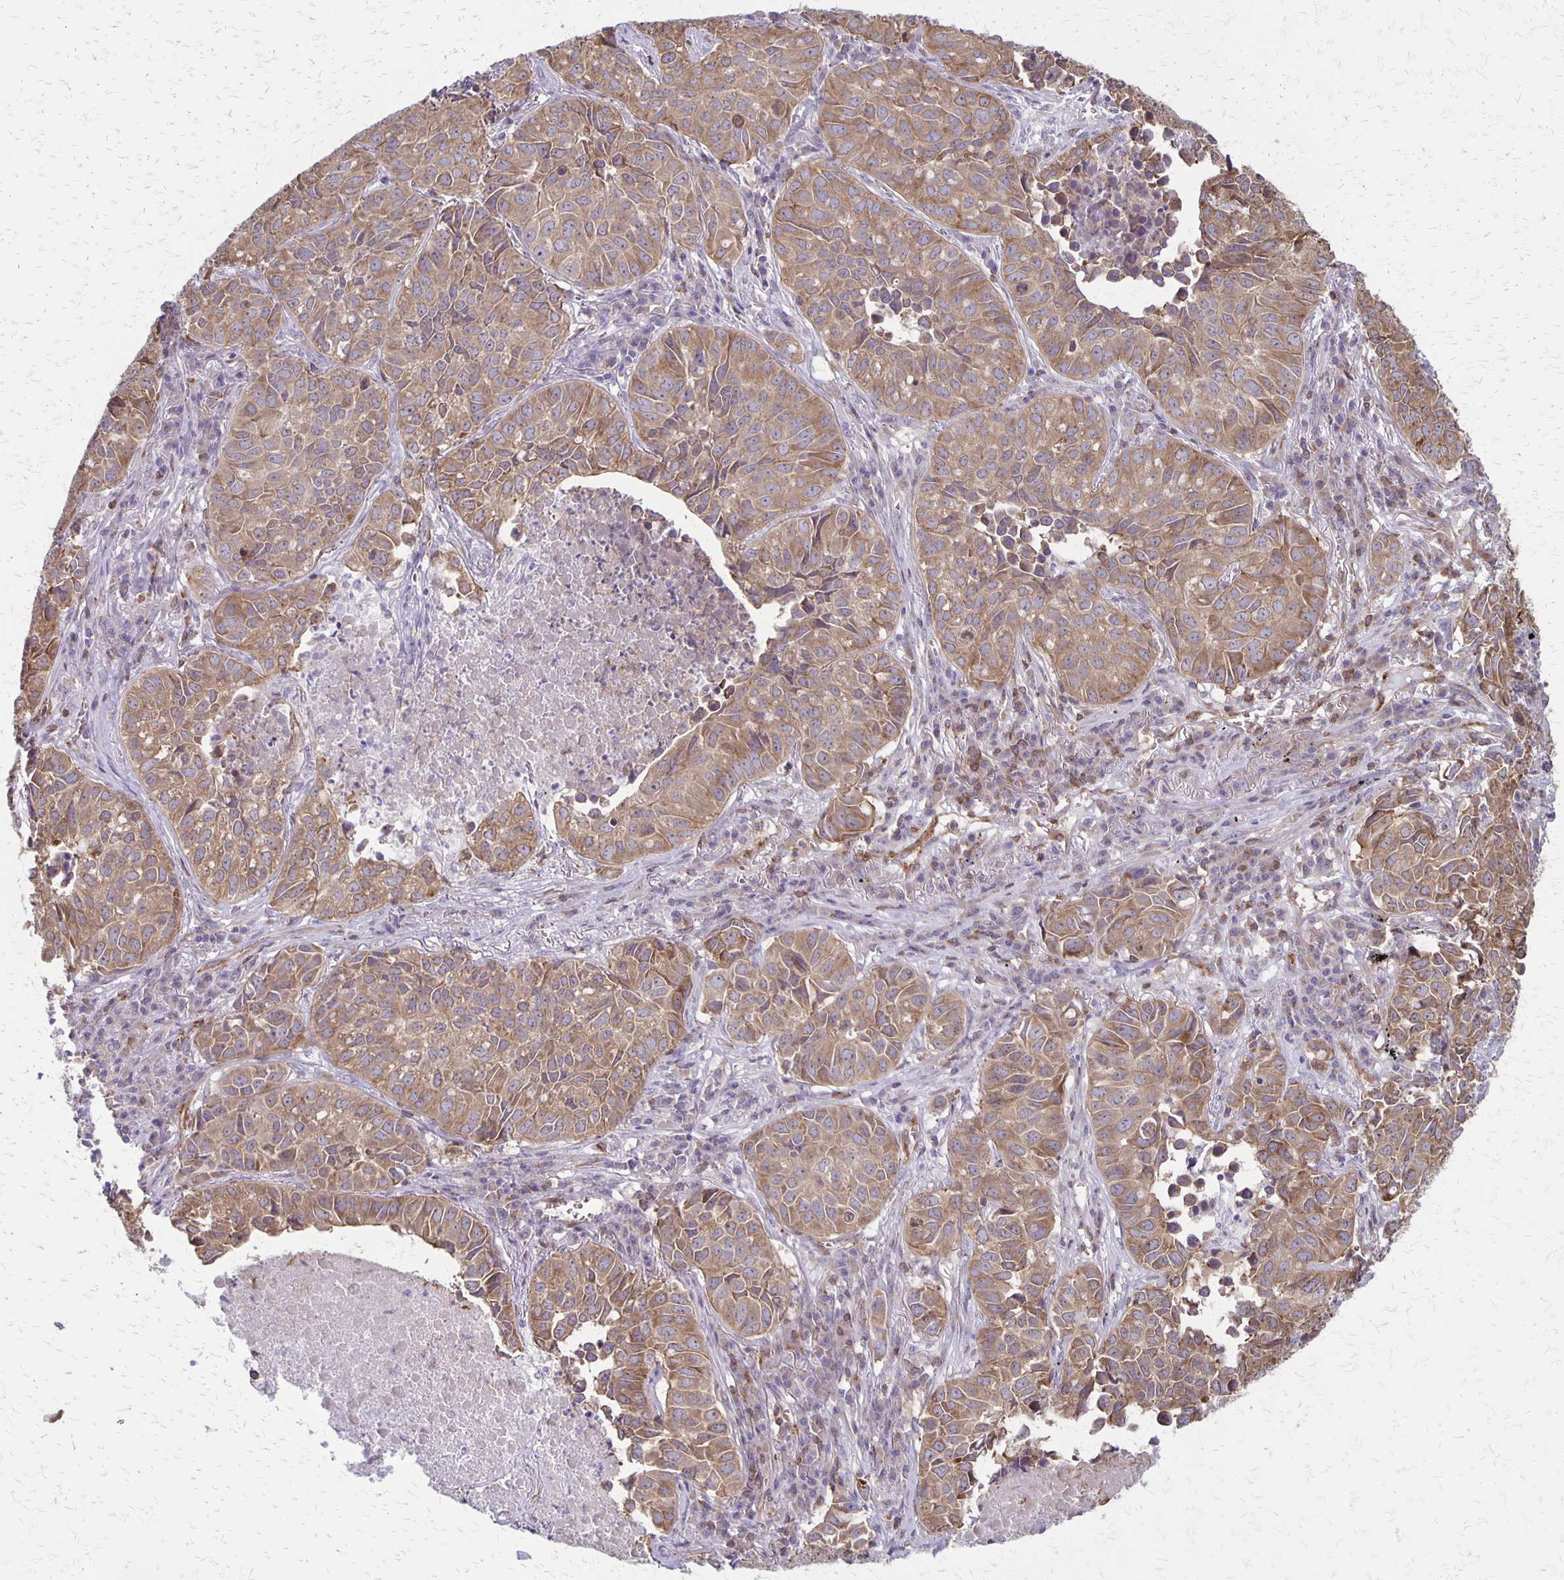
{"staining": {"intensity": "moderate", "quantity": ">75%", "location": "cytoplasmic/membranous"}, "tissue": "lung cancer", "cell_type": "Tumor cells", "image_type": "cancer", "snomed": [{"axis": "morphology", "description": "Adenocarcinoma, NOS"}, {"axis": "topography", "description": "Lung"}], "caption": "A histopathology image of human adenocarcinoma (lung) stained for a protein displays moderate cytoplasmic/membranous brown staining in tumor cells. The staining was performed using DAB, with brown indicating positive protein expression. Nuclei are stained blue with hematoxylin.", "gene": "SEPTIN5", "patient": {"sex": "female", "age": 50}}